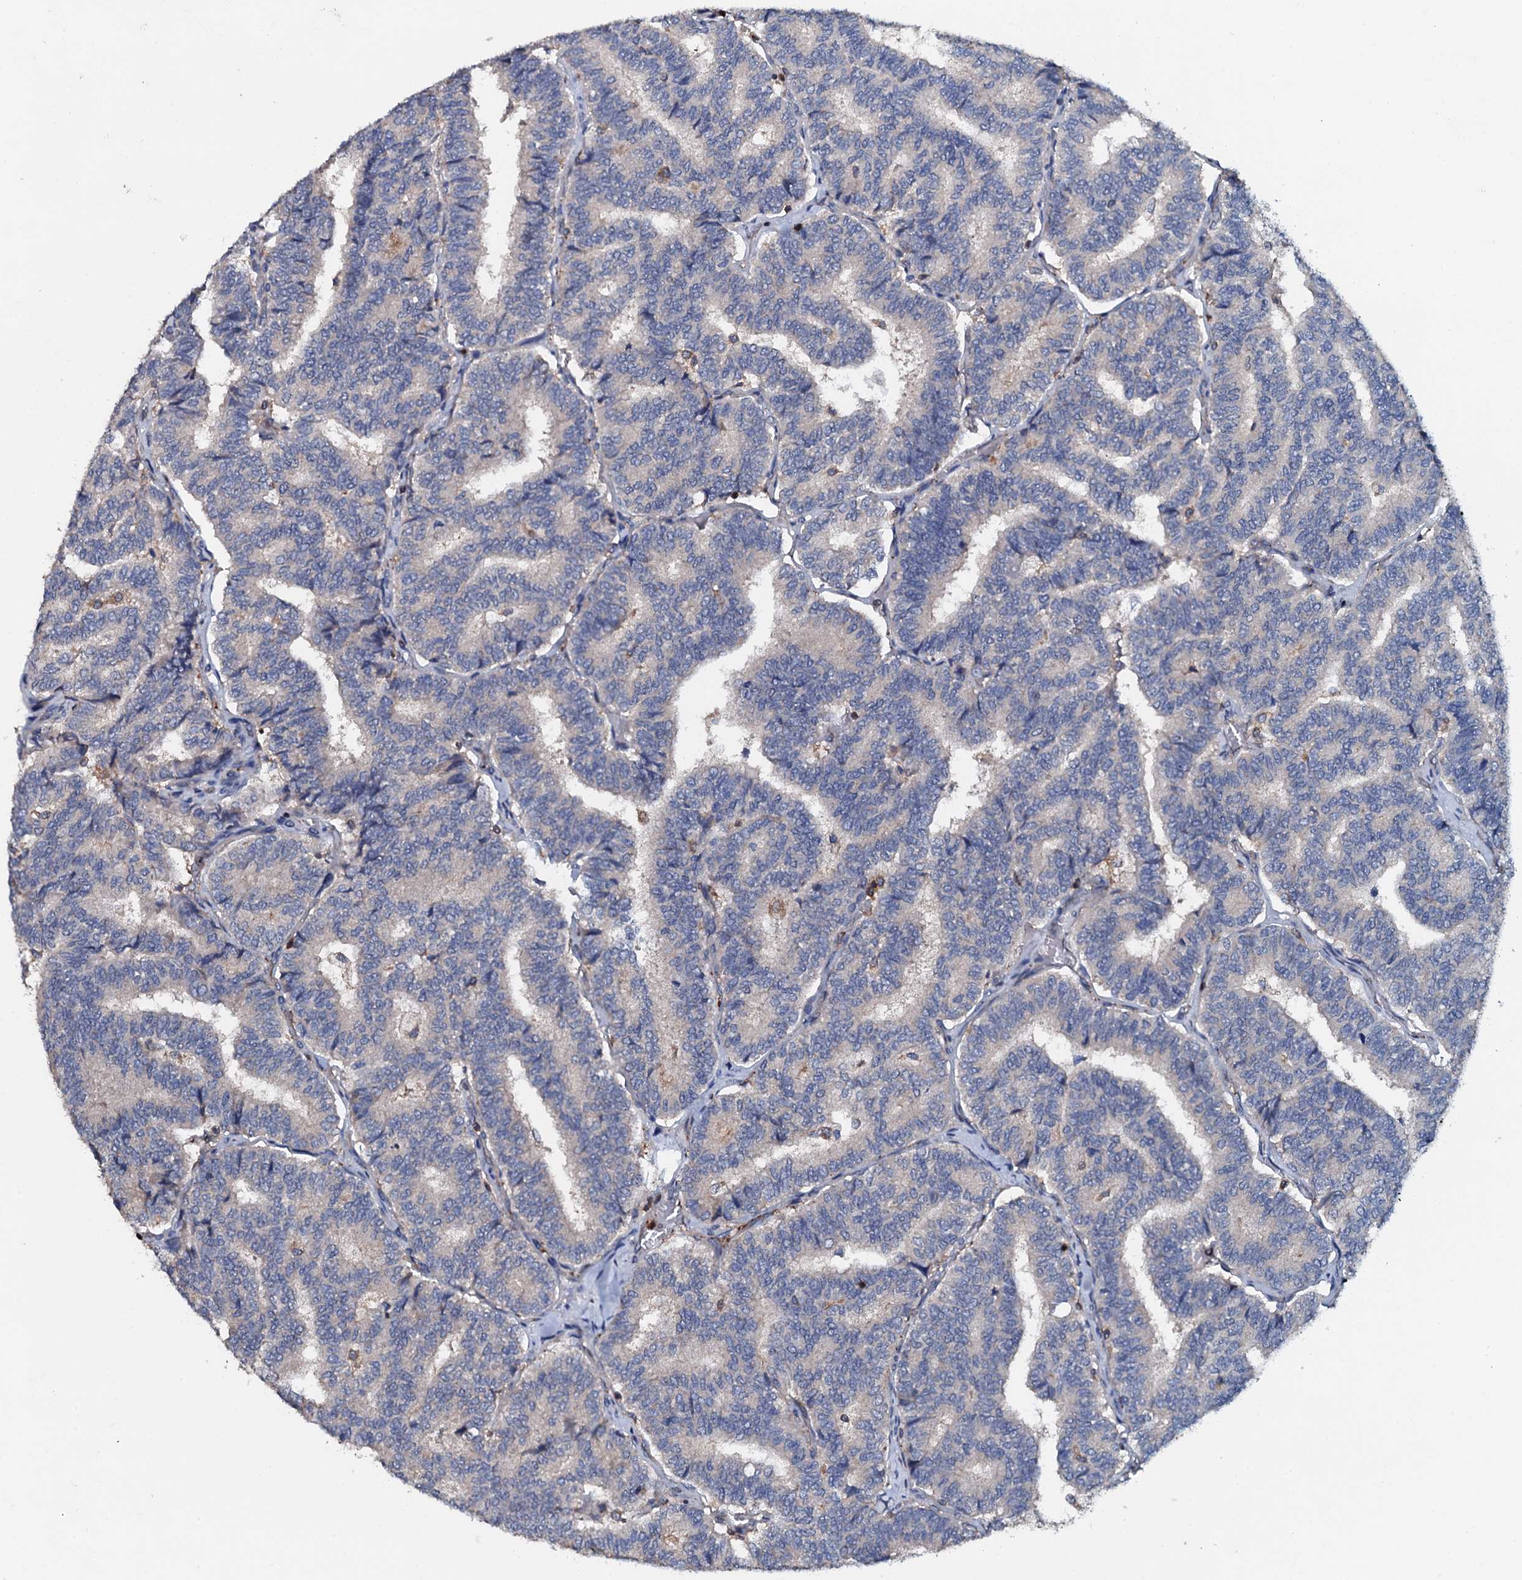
{"staining": {"intensity": "negative", "quantity": "none", "location": "none"}, "tissue": "thyroid cancer", "cell_type": "Tumor cells", "image_type": "cancer", "snomed": [{"axis": "morphology", "description": "Papillary adenocarcinoma, NOS"}, {"axis": "topography", "description": "Thyroid gland"}], "caption": "Protein analysis of thyroid cancer (papillary adenocarcinoma) demonstrates no significant positivity in tumor cells.", "gene": "GRK2", "patient": {"sex": "female", "age": 35}}